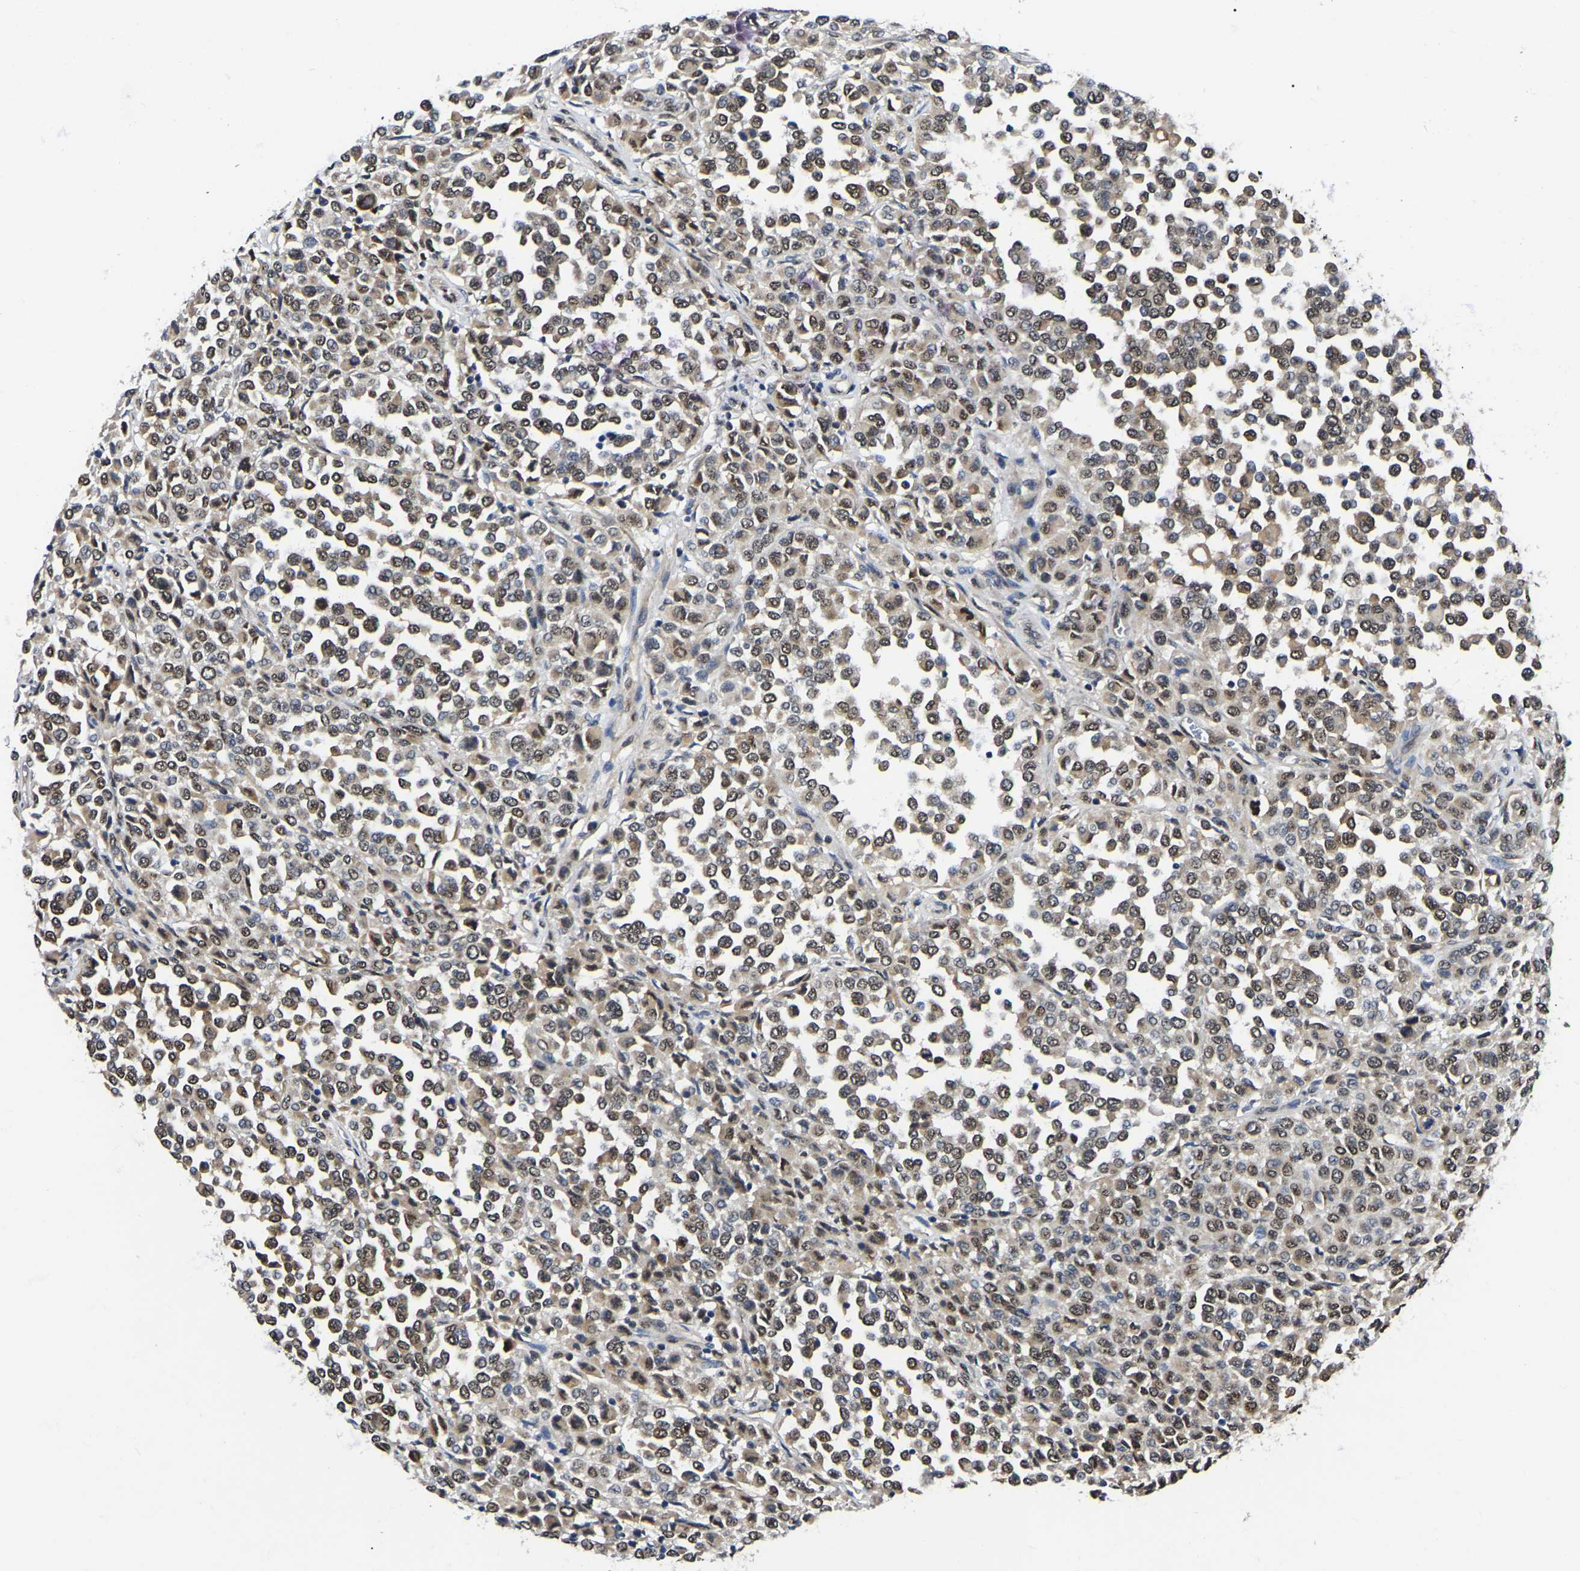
{"staining": {"intensity": "weak", "quantity": ">75%", "location": "nuclear"}, "tissue": "melanoma", "cell_type": "Tumor cells", "image_type": "cancer", "snomed": [{"axis": "morphology", "description": "Malignant melanoma, Metastatic site"}, {"axis": "topography", "description": "Pancreas"}], "caption": "Tumor cells reveal weak nuclear positivity in about >75% of cells in malignant melanoma (metastatic site).", "gene": "TRIM35", "patient": {"sex": "female", "age": 30}}